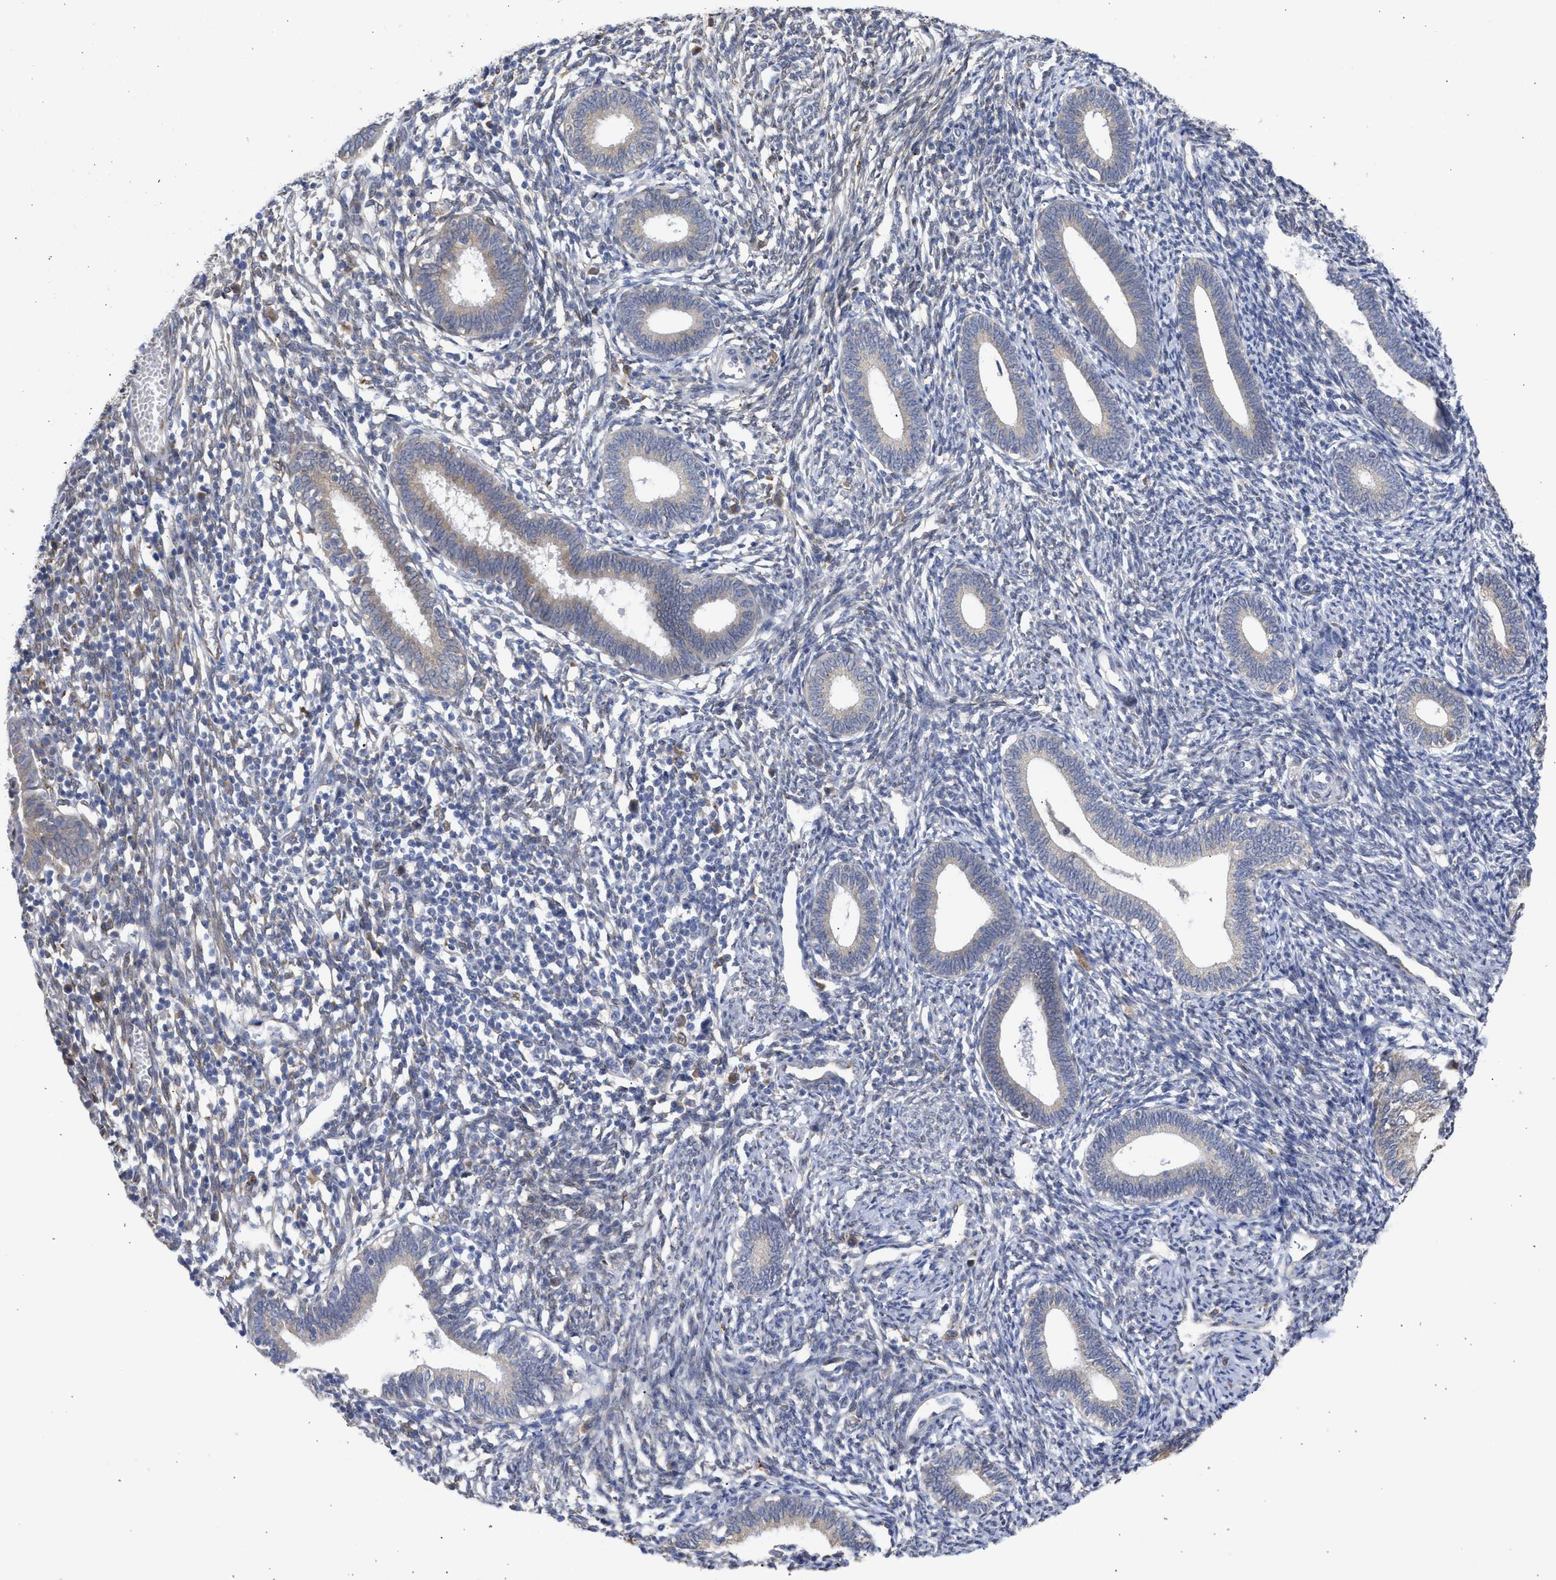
{"staining": {"intensity": "strong", "quantity": "<25%", "location": "cytoplasmic/membranous"}, "tissue": "endometrium", "cell_type": "Cells in endometrial stroma", "image_type": "normal", "snomed": [{"axis": "morphology", "description": "Normal tissue, NOS"}, {"axis": "topography", "description": "Endometrium"}], "caption": "IHC staining of unremarkable endometrium, which demonstrates medium levels of strong cytoplasmic/membranous staining in about <25% of cells in endometrial stroma indicating strong cytoplasmic/membranous protein staining. The staining was performed using DAB (brown) for protein detection and nuclei were counterstained in hematoxylin (blue).", "gene": "TMED1", "patient": {"sex": "female", "age": 41}}